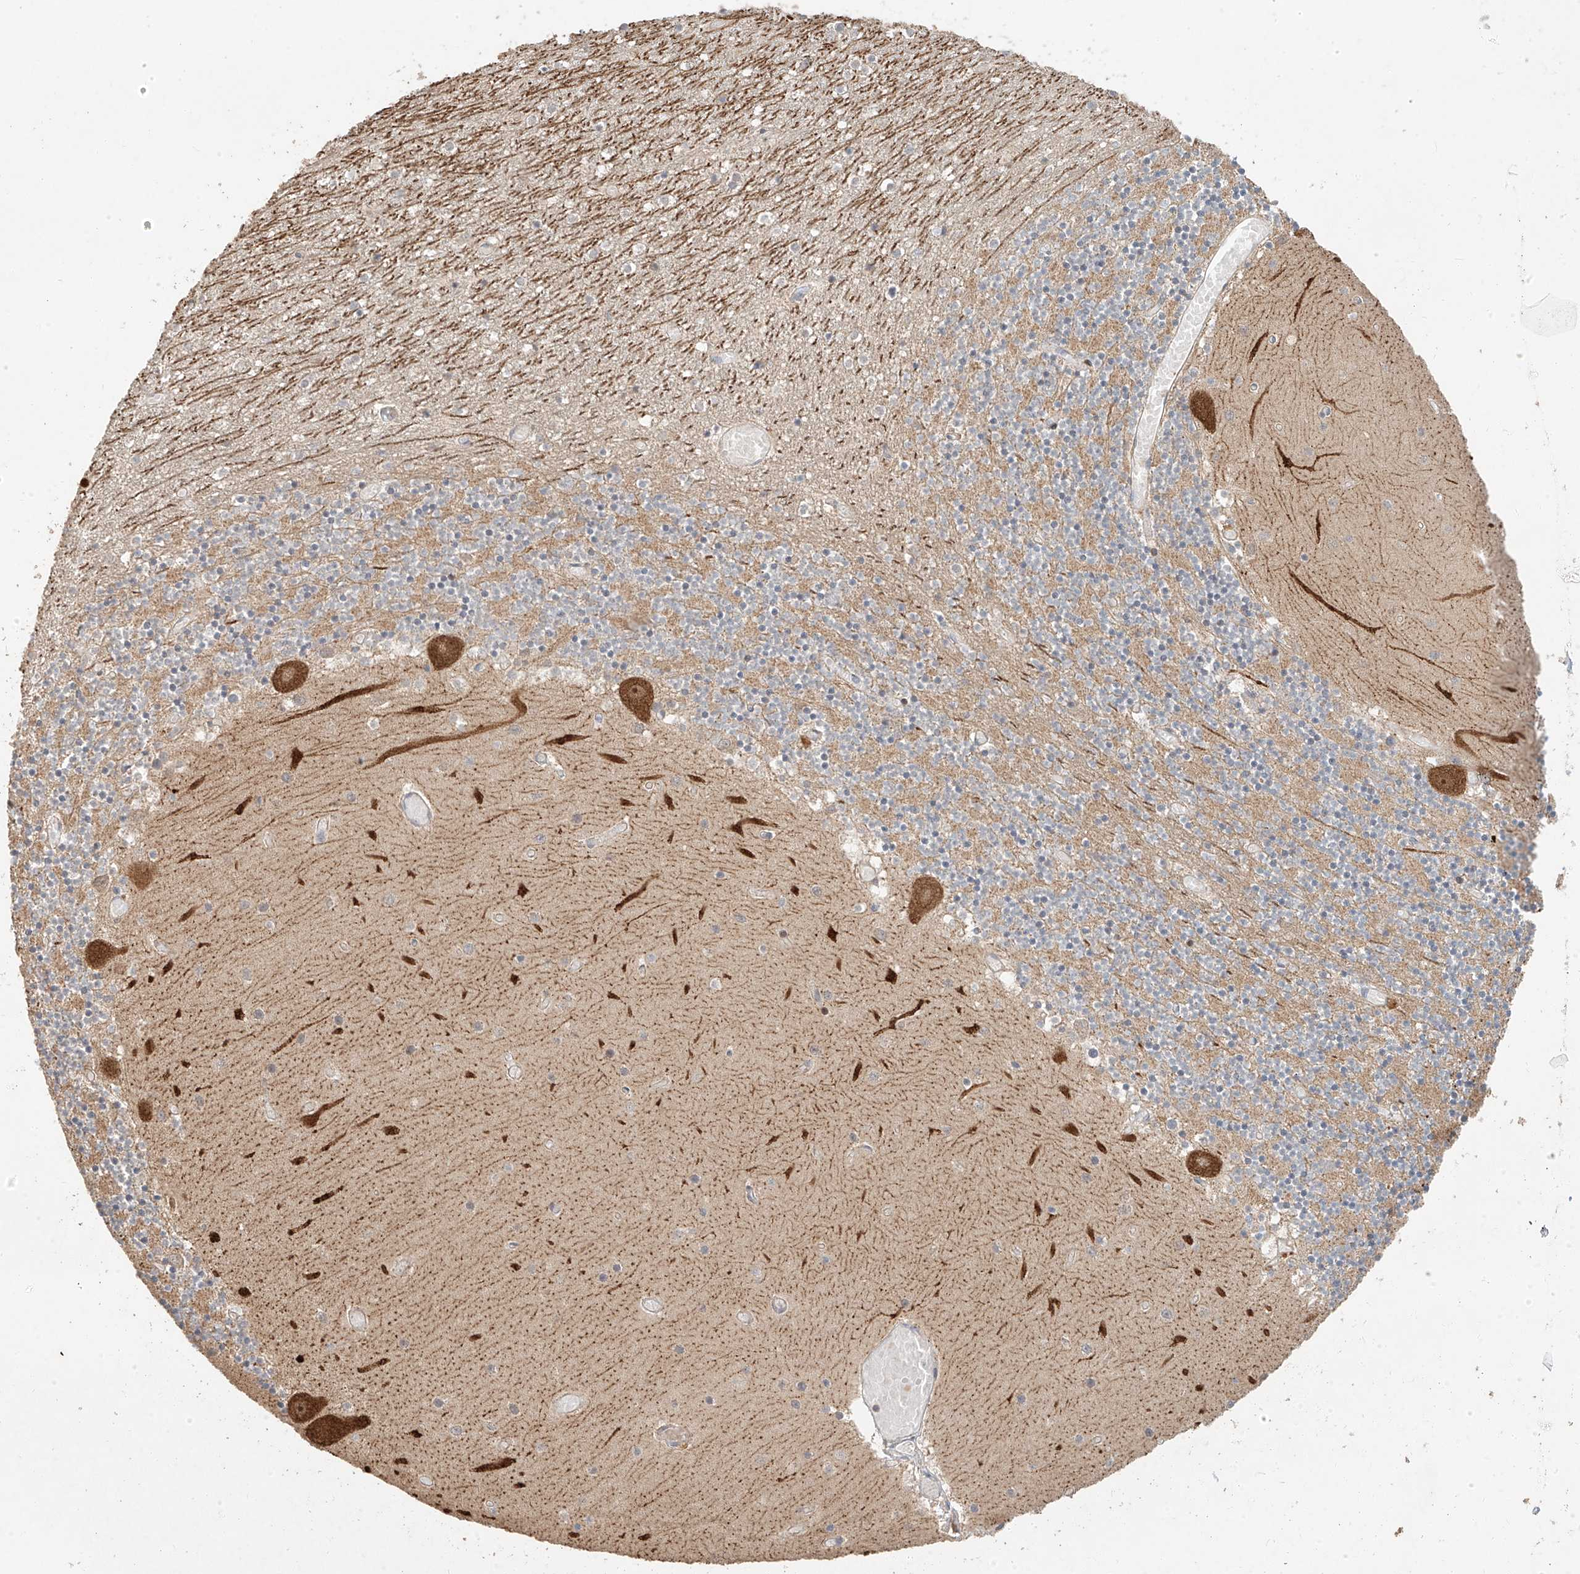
{"staining": {"intensity": "moderate", "quantity": "25%-75%", "location": "cytoplasmic/membranous"}, "tissue": "cerebellum", "cell_type": "Cells in granular layer", "image_type": "normal", "snomed": [{"axis": "morphology", "description": "Normal tissue, NOS"}, {"axis": "topography", "description": "Cerebellum"}], "caption": "A high-resolution image shows immunohistochemistry staining of benign cerebellum, which shows moderate cytoplasmic/membranous positivity in about 25%-75% of cells in granular layer.", "gene": "TMEM61", "patient": {"sex": "female", "age": 28}}